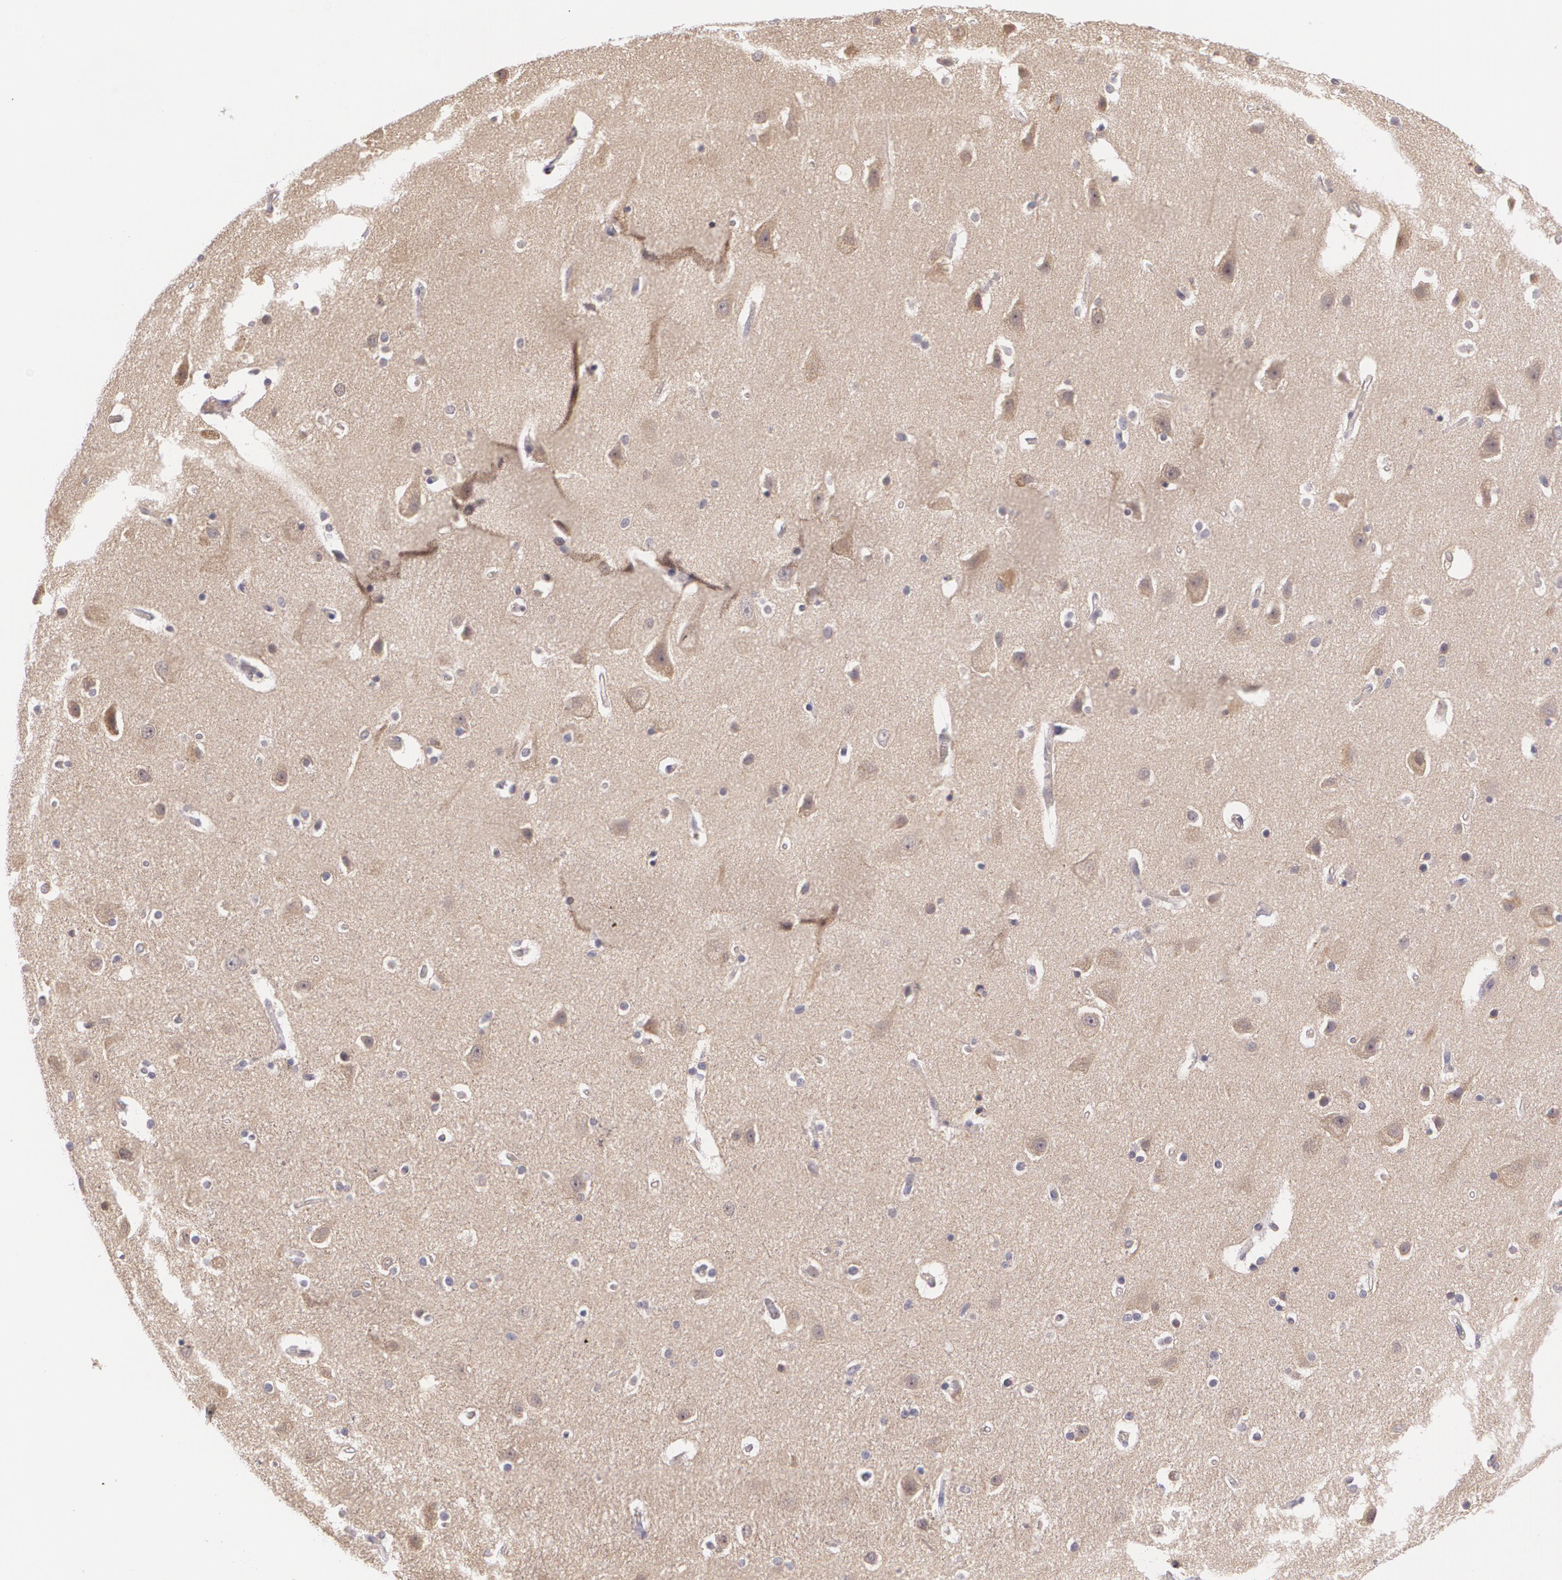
{"staining": {"intensity": "negative", "quantity": "none", "location": "none"}, "tissue": "caudate", "cell_type": "Glial cells", "image_type": "normal", "snomed": [{"axis": "morphology", "description": "Normal tissue, NOS"}, {"axis": "topography", "description": "Lateral ventricle wall"}], "caption": "Immunohistochemistry photomicrograph of unremarkable human caudate stained for a protein (brown), which demonstrates no expression in glial cells. (DAB (3,3'-diaminobenzidine) immunohistochemistry visualized using brightfield microscopy, high magnification).", "gene": "CCL17", "patient": {"sex": "female", "age": 54}}